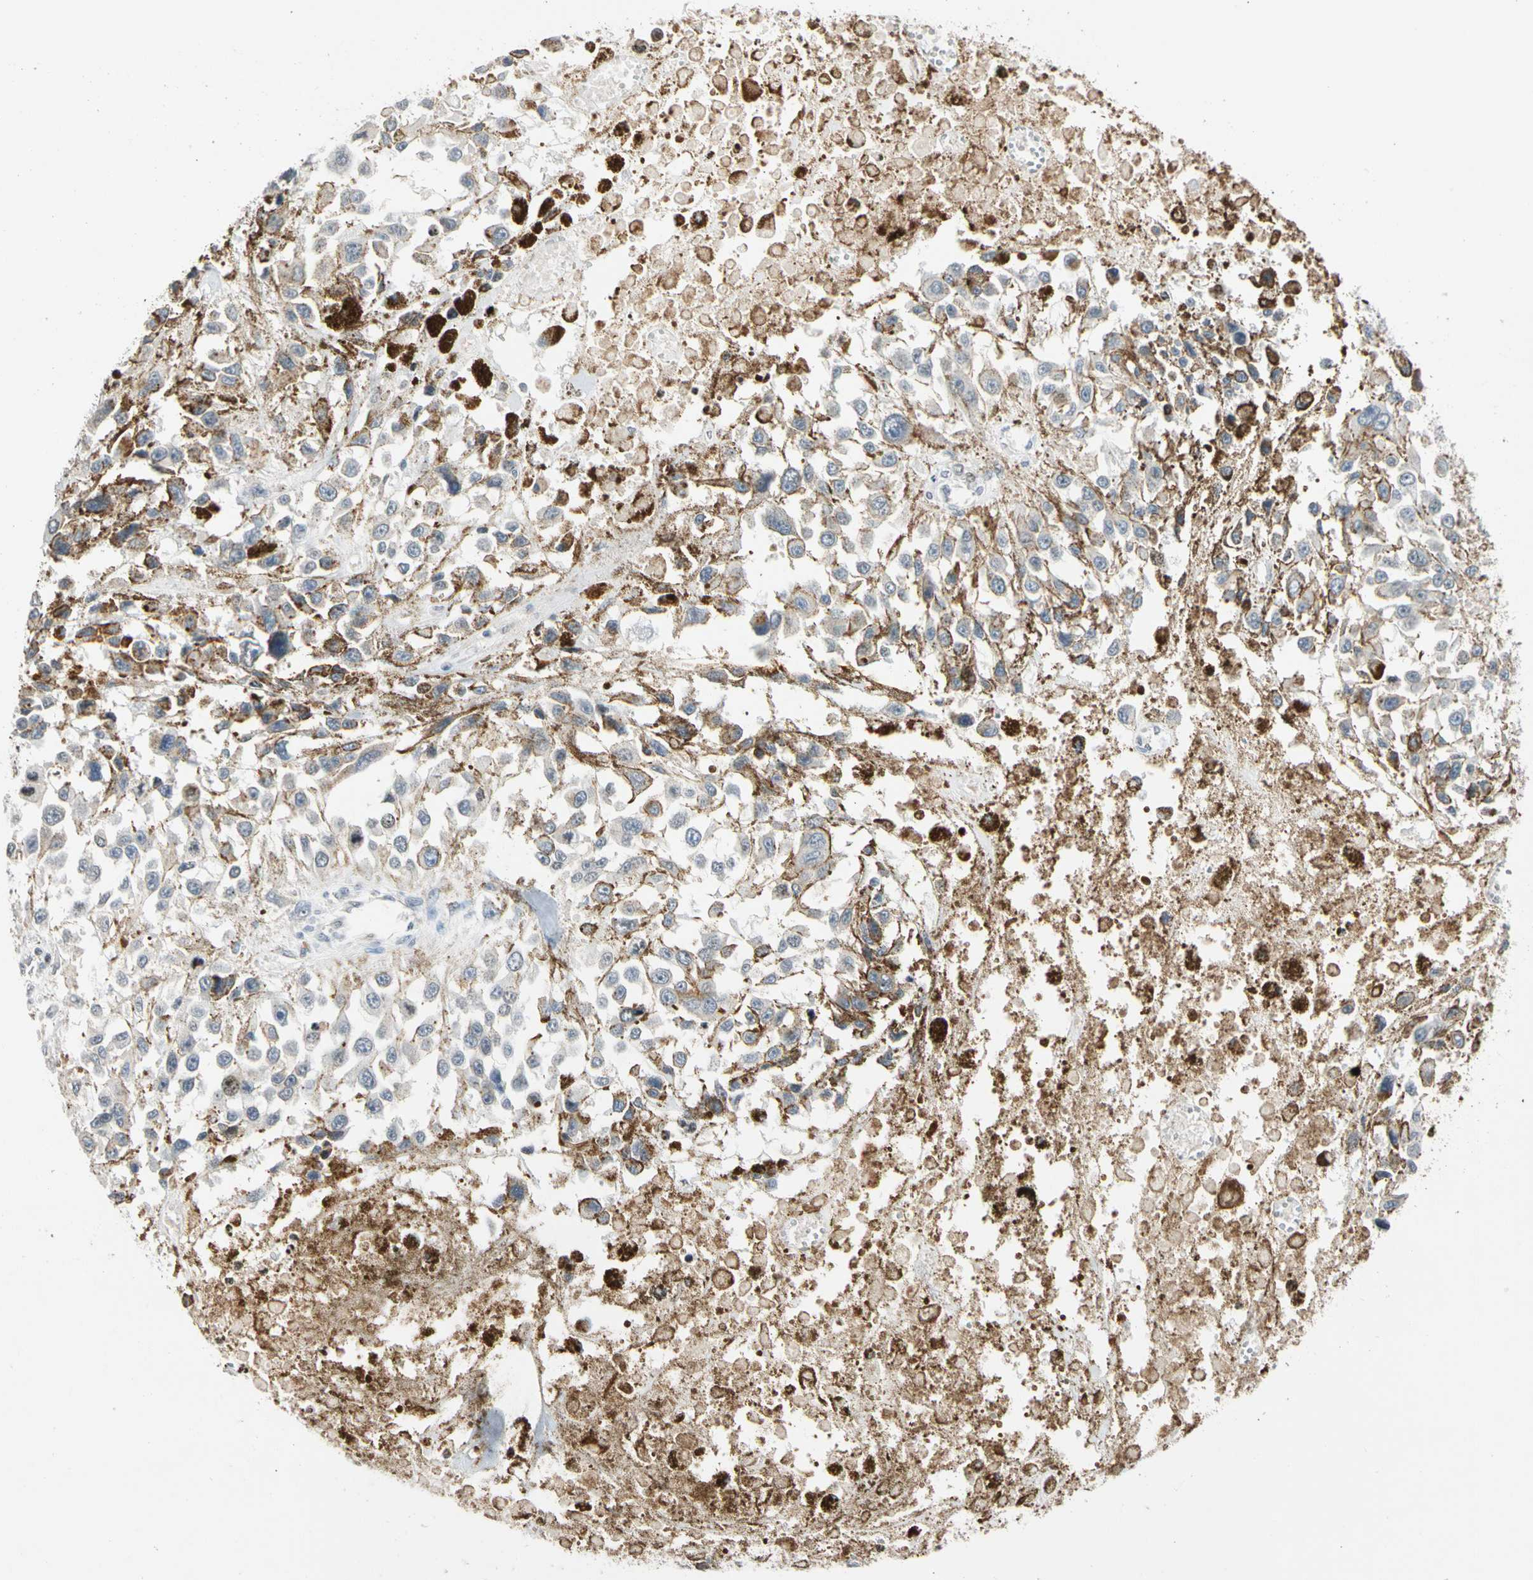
{"staining": {"intensity": "negative", "quantity": "none", "location": "none"}, "tissue": "melanoma", "cell_type": "Tumor cells", "image_type": "cancer", "snomed": [{"axis": "morphology", "description": "Malignant melanoma, Metastatic site"}, {"axis": "topography", "description": "Lymph node"}], "caption": "The IHC image has no significant expression in tumor cells of malignant melanoma (metastatic site) tissue.", "gene": "GPX4", "patient": {"sex": "male", "age": 59}}